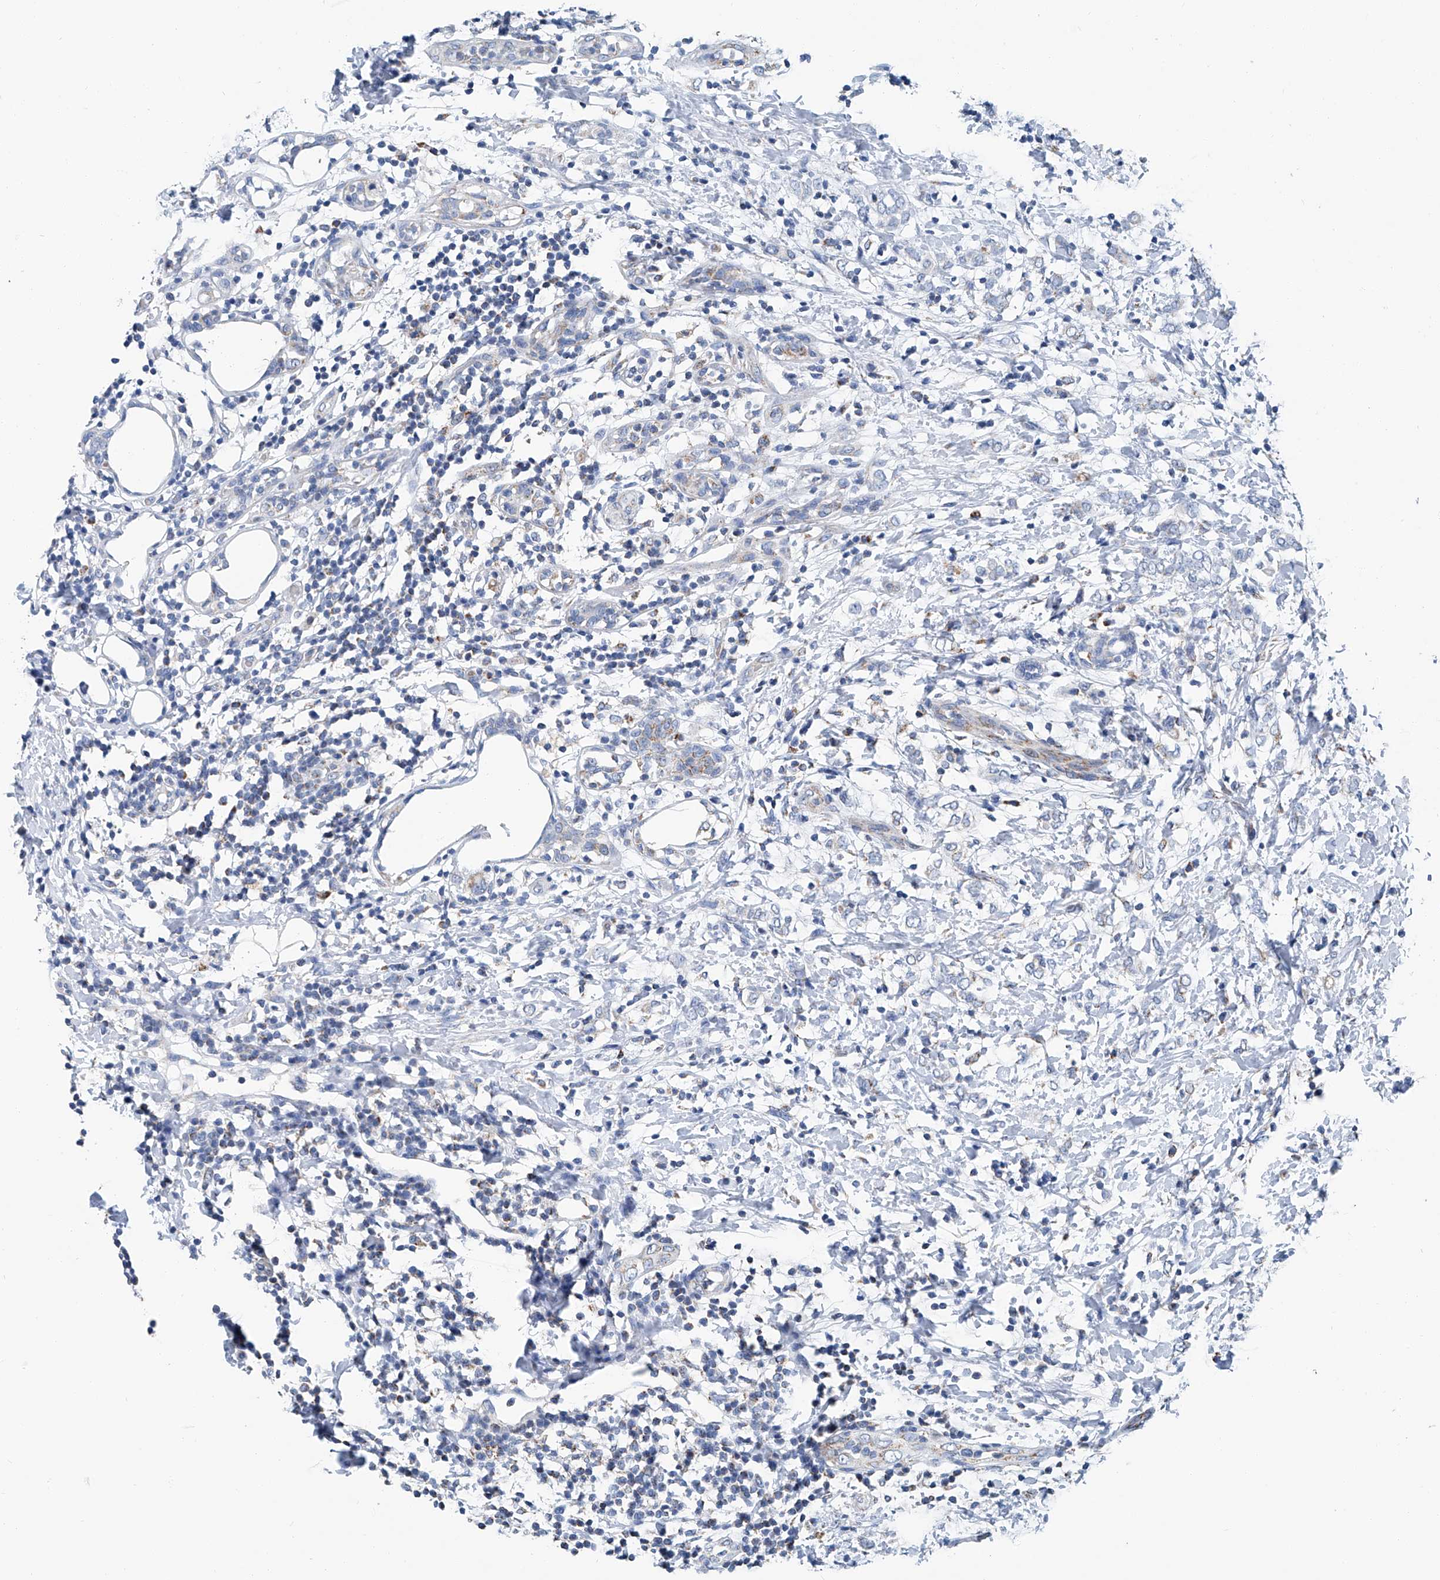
{"staining": {"intensity": "negative", "quantity": "none", "location": "none"}, "tissue": "breast cancer", "cell_type": "Tumor cells", "image_type": "cancer", "snomed": [{"axis": "morphology", "description": "Normal tissue, NOS"}, {"axis": "morphology", "description": "Lobular carcinoma"}, {"axis": "topography", "description": "Breast"}], "caption": "High power microscopy image of an immunohistochemistry (IHC) image of breast lobular carcinoma, revealing no significant expression in tumor cells.", "gene": "MT-ND1", "patient": {"sex": "female", "age": 47}}